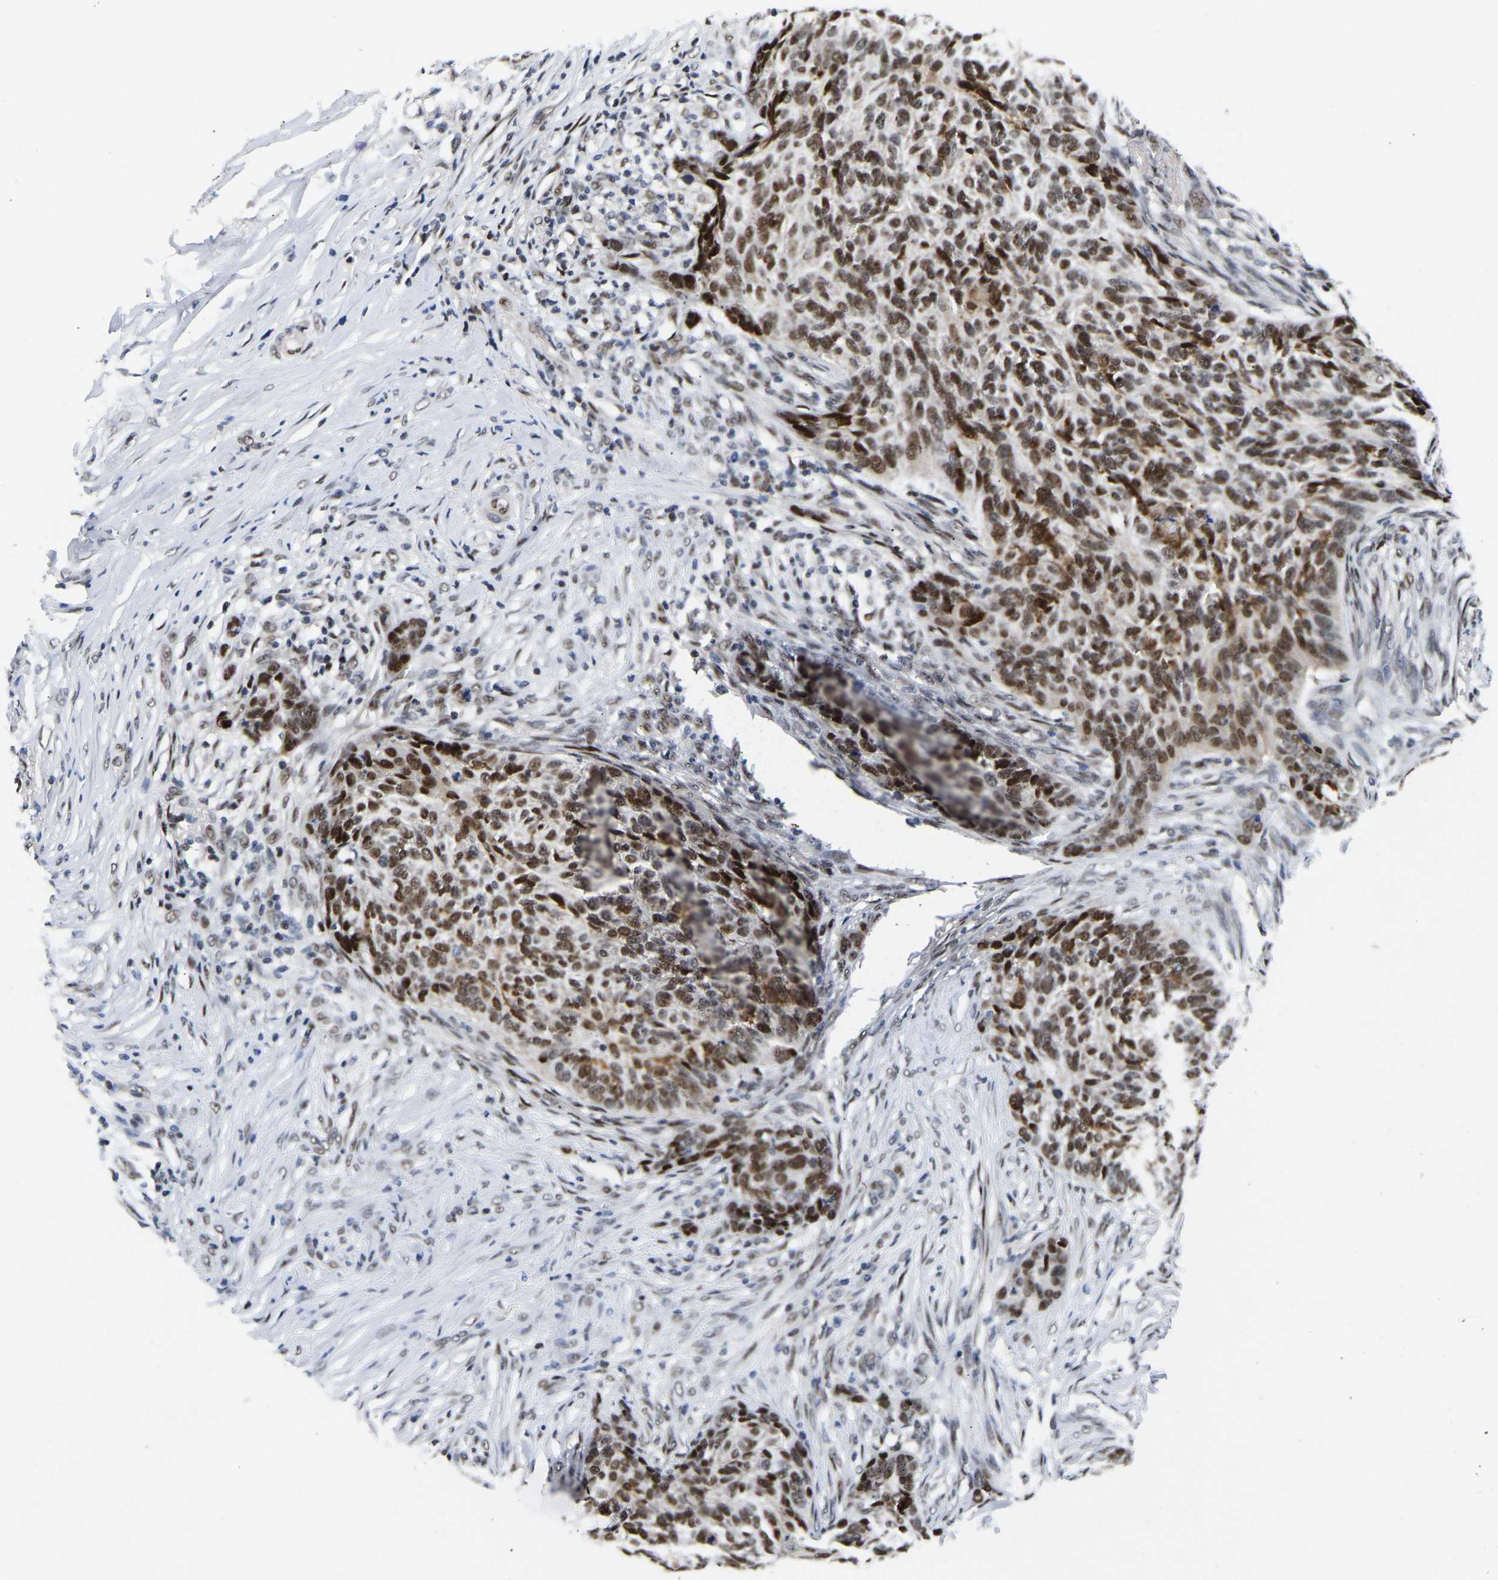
{"staining": {"intensity": "strong", "quantity": "25%-75%", "location": "nuclear"}, "tissue": "skin cancer", "cell_type": "Tumor cells", "image_type": "cancer", "snomed": [{"axis": "morphology", "description": "Basal cell carcinoma"}, {"axis": "topography", "description": "Skin"}], "caption": "Immunohistochemical staining of skin cancer (basal cell carcinoma) exhibits strong nuclear protein staining in approximately 25%-75% of tumor cells.", "gene": "PTRHD1", "patient": {"sex": "male", "age": 85}}